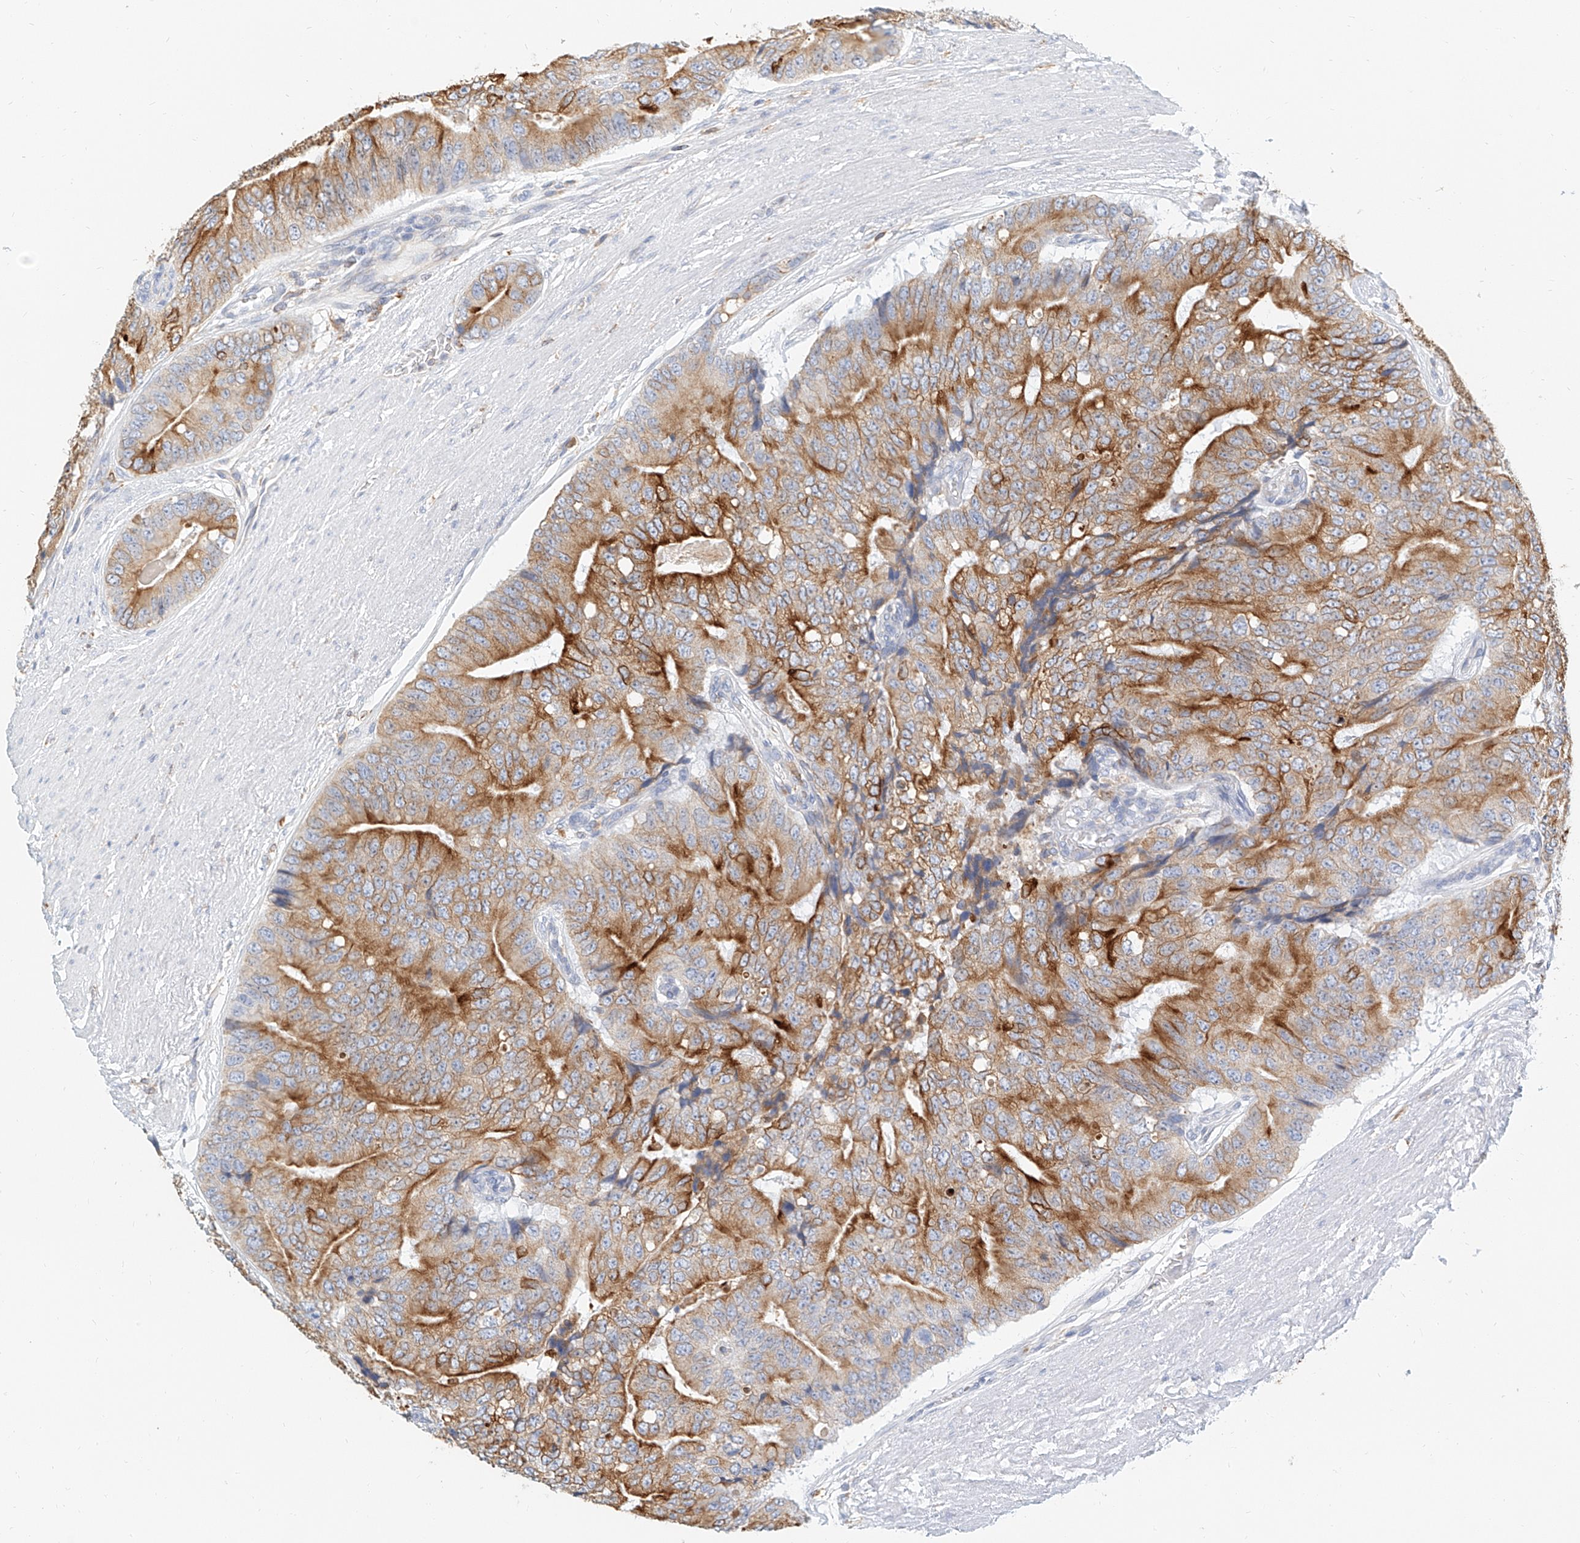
{"staining": {"intensity": "strong", "quantity": ">75%", "location": "cytoplasmic/membranous"}, "tissue": "prostate cancer", "cell_type": "Tumor cells", "image_type": "cancer", "snomed": [{"axis": "morphology", "description": "Adenocarcinoma, High grade"}, {"axis": "topography", "description": "Prostate"}], "caption": "The photomicrograph shows a brown stain indicating the presence of a protein in the cytoplasmic/membranous of tumor cells in prostate high-grade adenocarcinoma.", "gene": "DHRS7", "patient": {"sex": "male", "age": 70}}